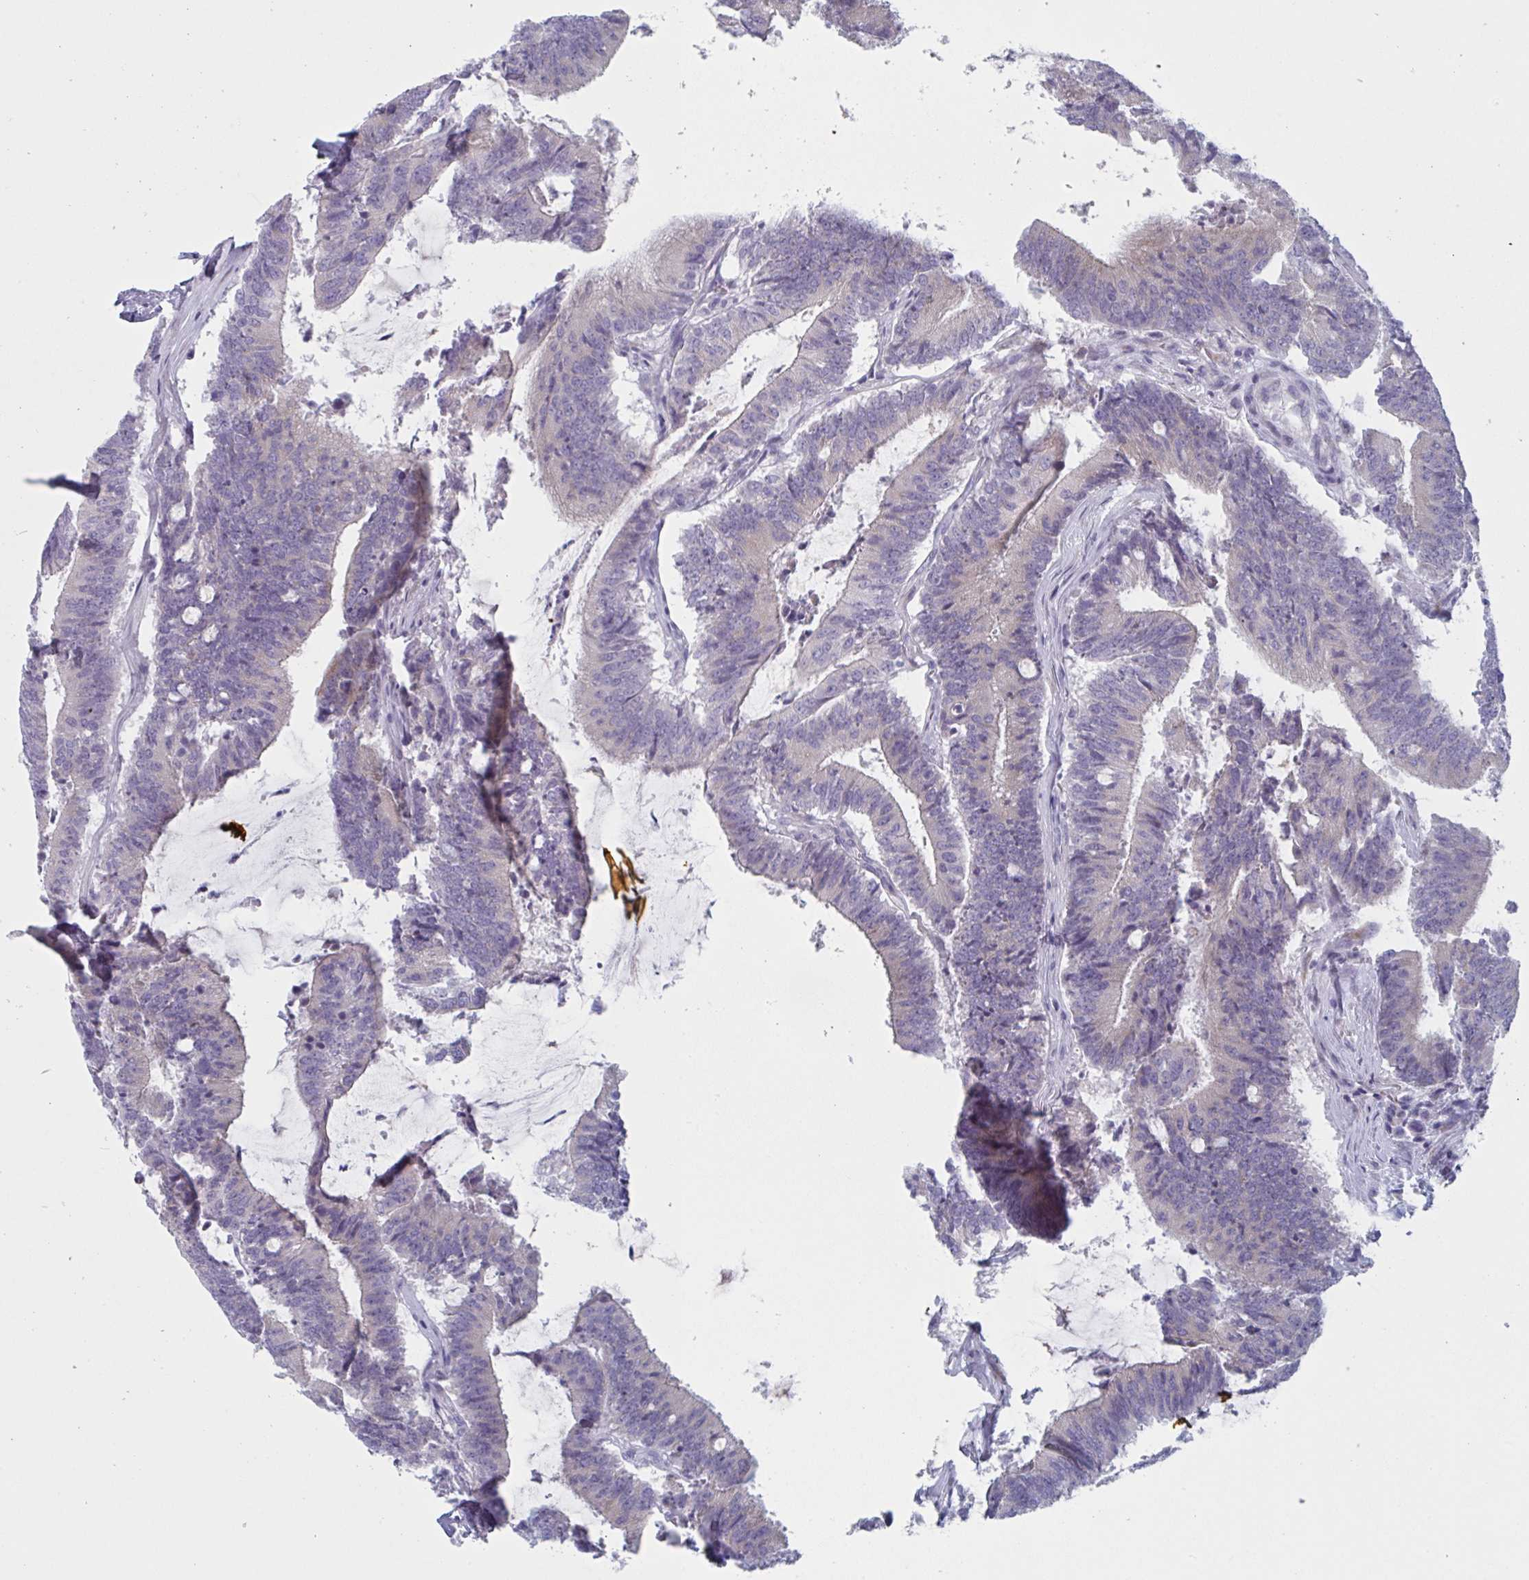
{"staining": {"intensity": "negative", "quantity": "none", "location": "none"}, "tissue": "colorectal cancer", "cell_type": "Tumor cells", "image_type": "cancer", "snomed": [{"axis": "morphology", "description": "Adenocarcinoma, NOS"}, {"axis": "topography", "description": "Colon"}], "caption": "Image shows no protein expression in tumor cells of colorectal adenocarcinoma tissue.", "gene": "HSD11B2", "patient": {"sex": "female", "age": 43}}